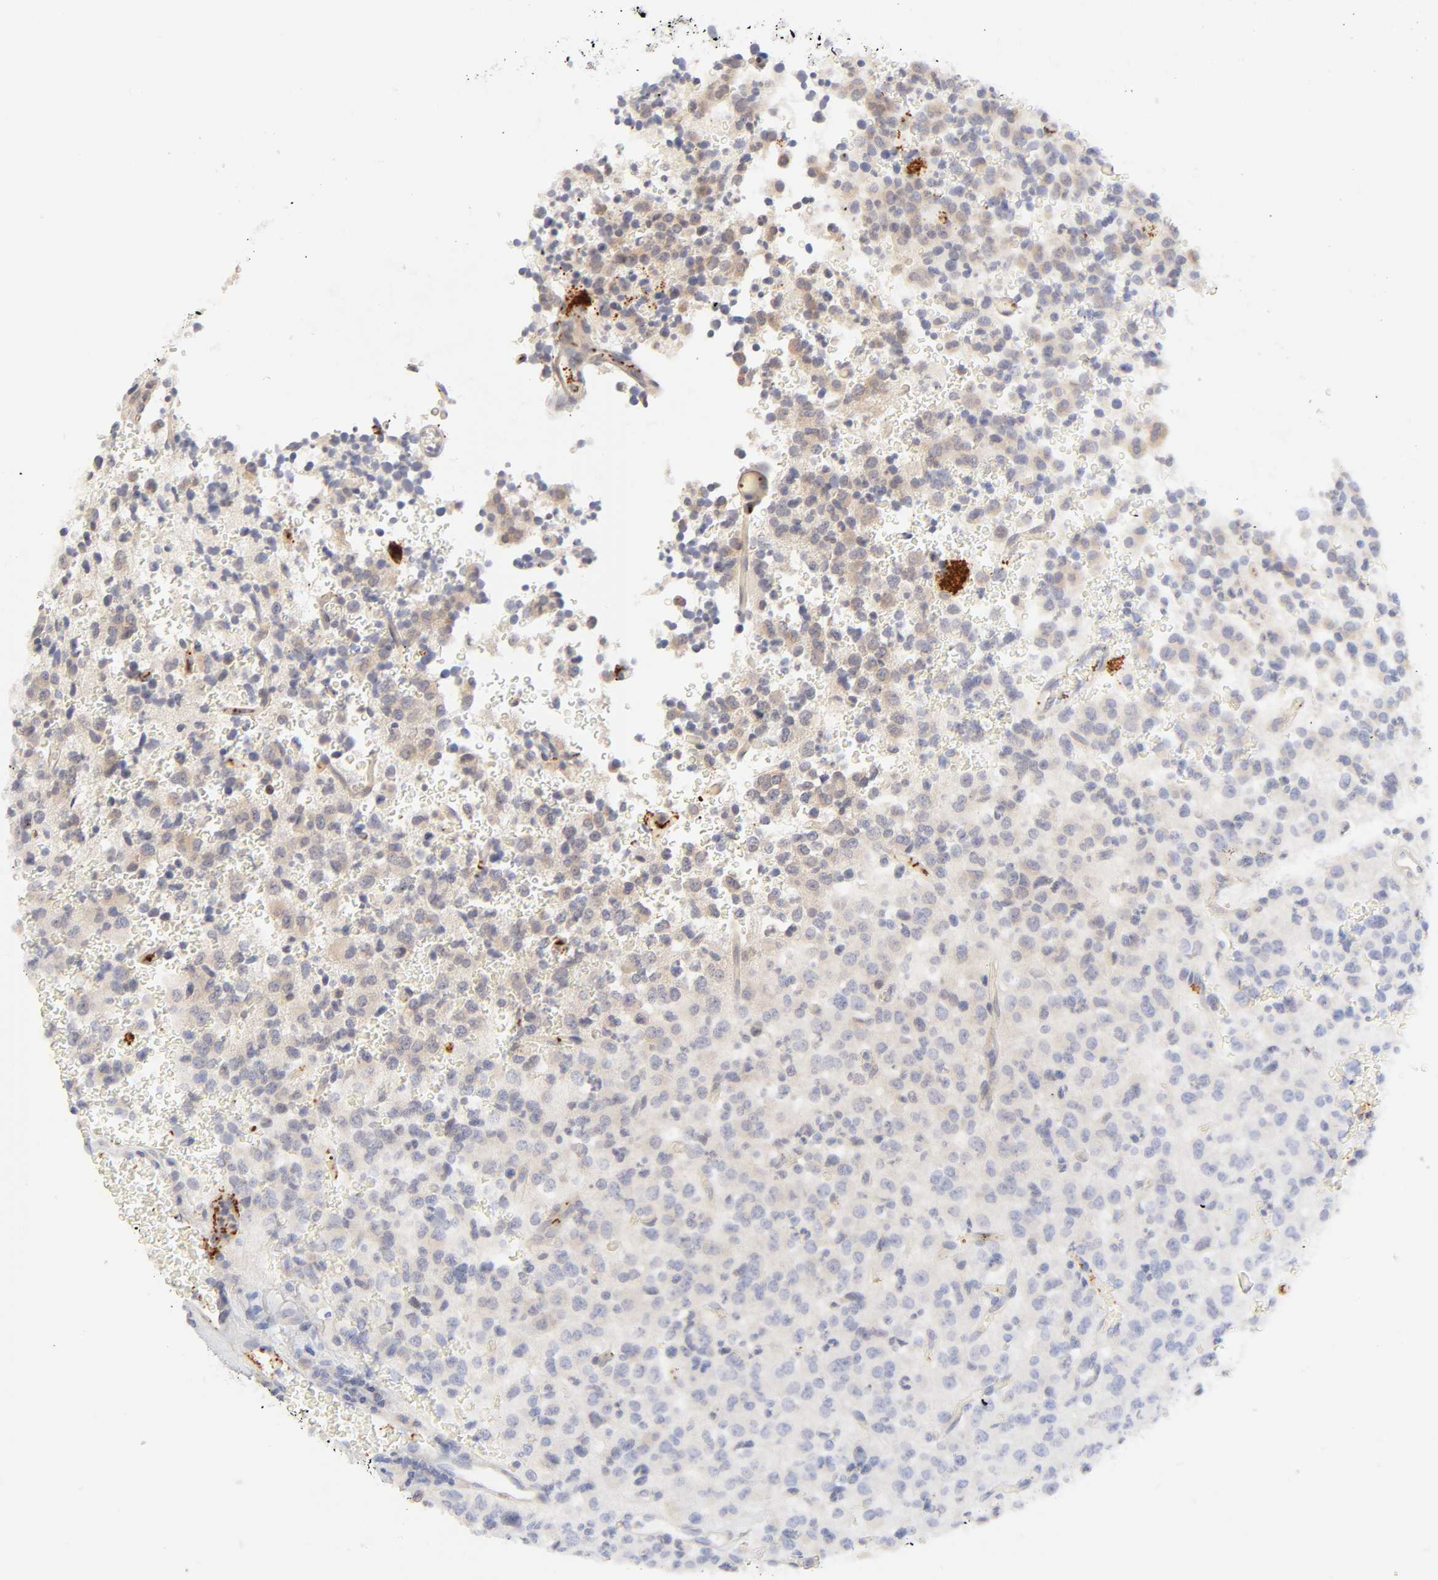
{"staining": {"intensity": "moderate", "quantity": "25%-75%", "location": "cytoplasmic/membranous"}, "tissue": "glioma", "cell_type": "Tumor cells", "image_type": "cancer", "snomed": [{"axis": "morphology", "description": "Glioma, malignant, High grade"}, {"axis": "topography", "description": "pancreas cauda"}], "caption": "High-magnification brightfield microscopy of malignant glioma (high-grade) stained with DAB (brown) and counterstained with hematoxylin (blue). tumor cells exhibit moderate cytoplasmic/membranous positivity is appreciated in about25%-75% of cells.", "gene": "CYP4B1", "patient": {"sex": "male", "age": 60}}